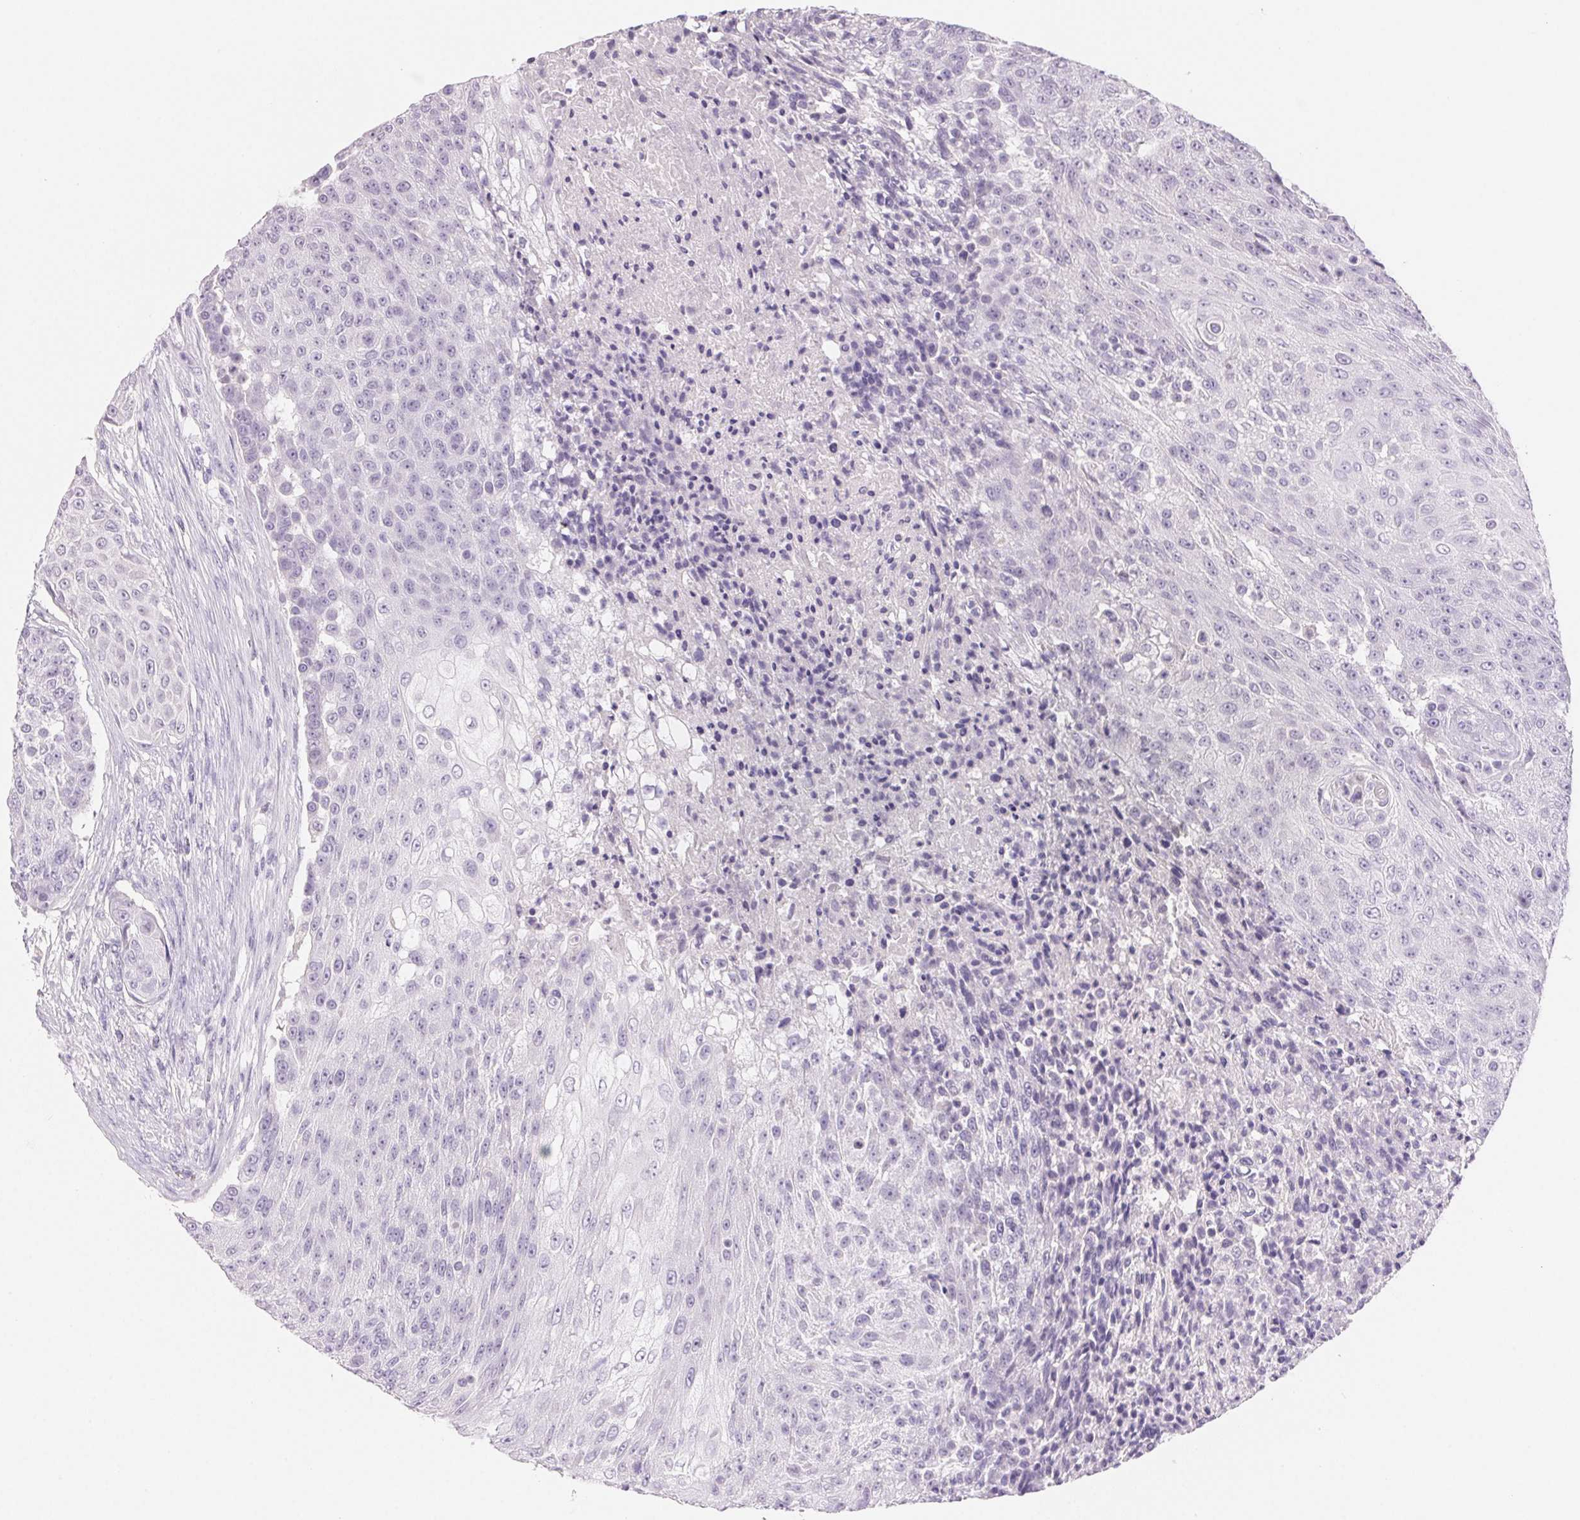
{"staining": {"intensity": "negative", "quantity": "none", "location": "none"}, "tissue": "urothelial cancer", "cell_type": "Tumor cells", "image_type": "cancer", "snomed": [{"axis": "morphology", "description": "Urothelial carcinoma, High grade"}, {"axis": "topography", "description": "Urinary bladder"}], "caption": "The immunohistochemistry micrograph has no significant positivity in tumor cells of urothelial cancer tissue.", "gene": "BPIFB2", "patient": {"sex": "female", "age": 63}}